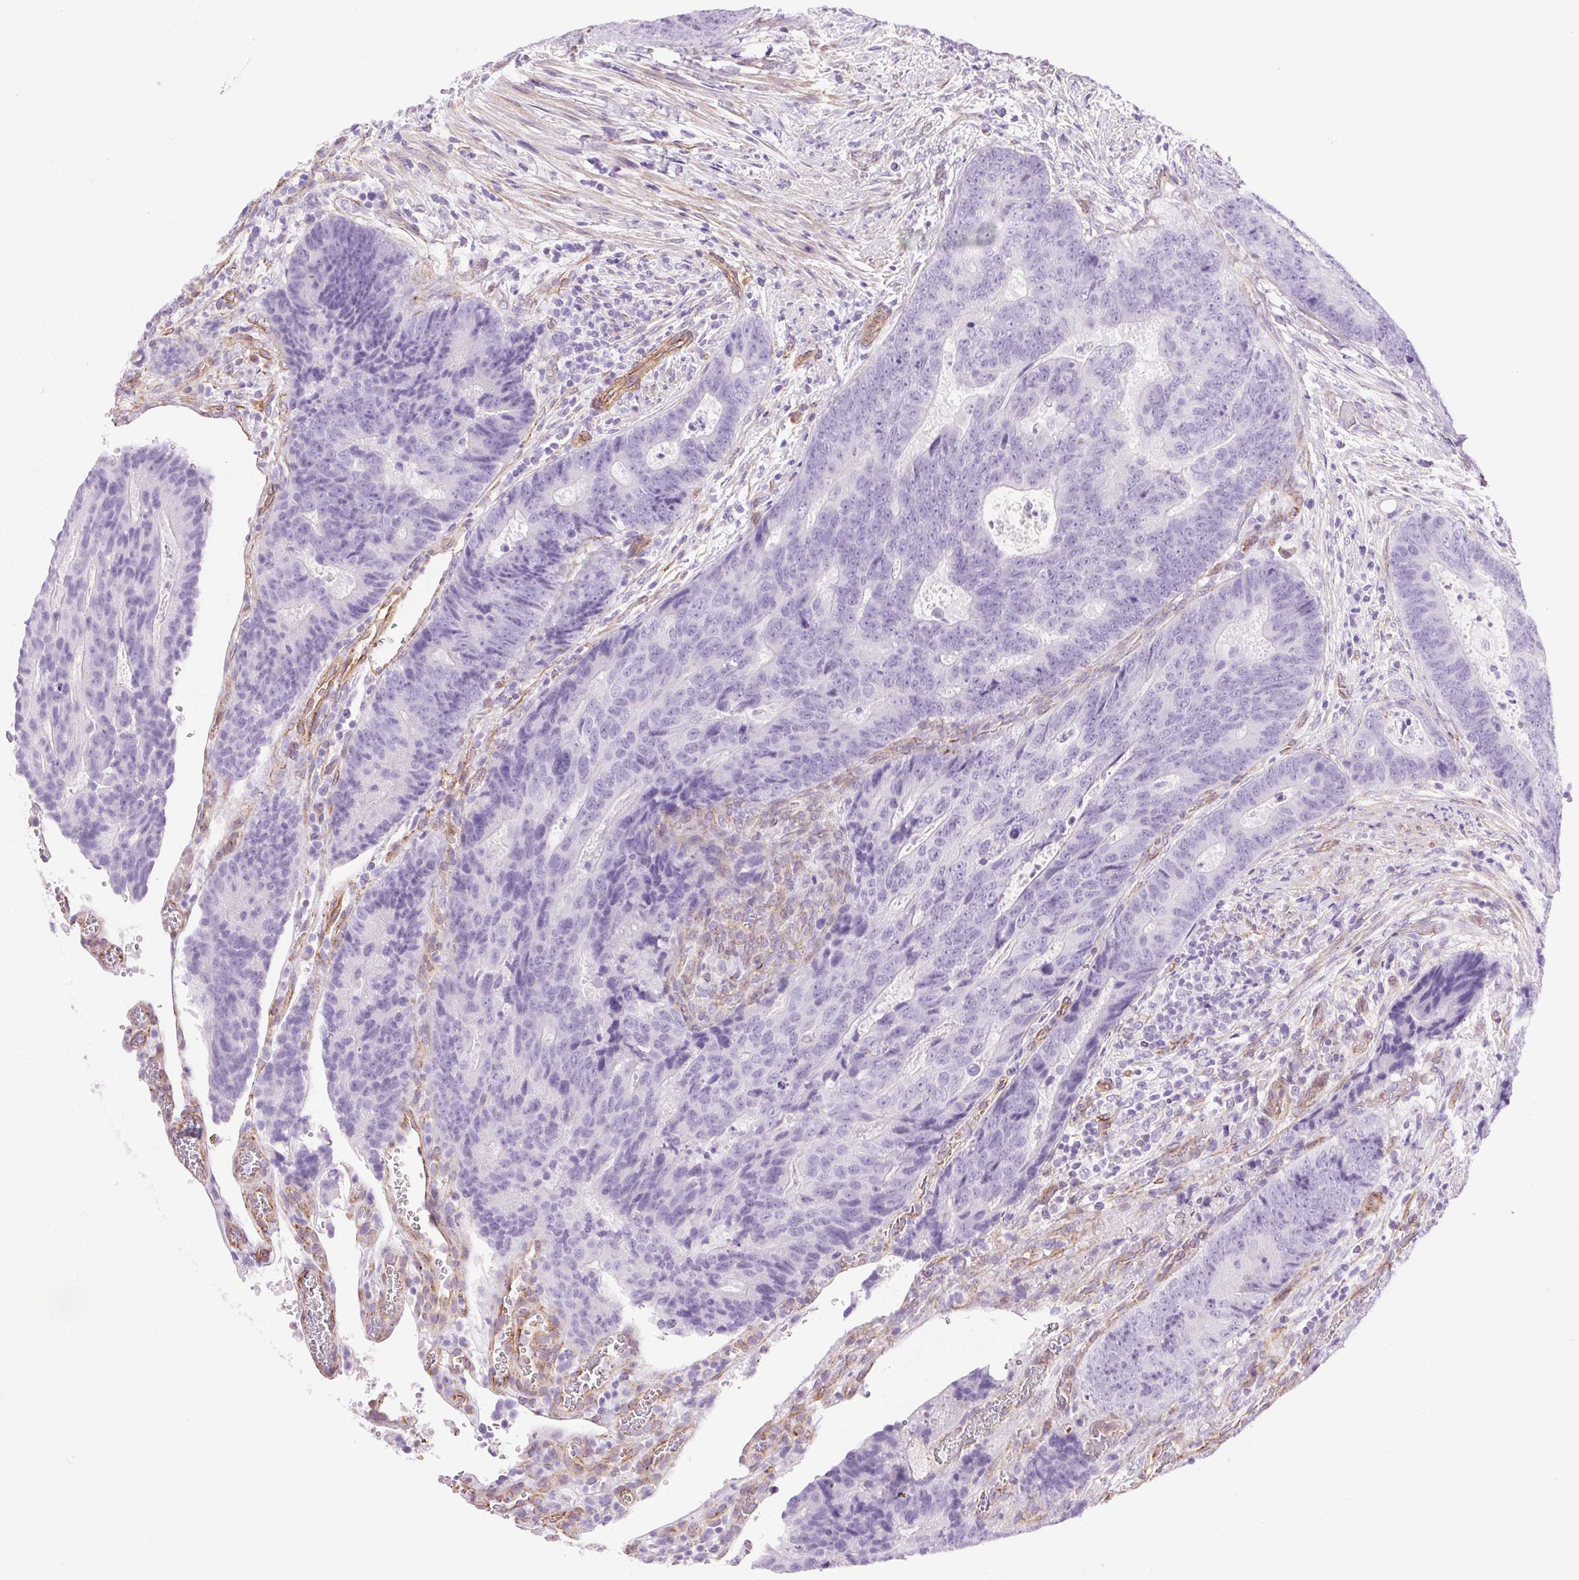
{"staining": {"intensity": "negative", "quantity": "none", "location": "none"}, "tissue": "colorectal cancer", "cell_type": "Tumor cells", "image_type": "cancer", "snomed": [{"axis": "morphology", "description": "Adenocarcinoma, NOS"}, {"axis": "topography", "description": "Colon"}], "caption": "High power microscopy image of an immunohistochemistry (IHC) histopathology image of colorectal adenocarcinoma, revealing no significant positivity in tumor cells.", "gene": "SHCBP1L", "patient": {"sex": "female", "age": 48}}